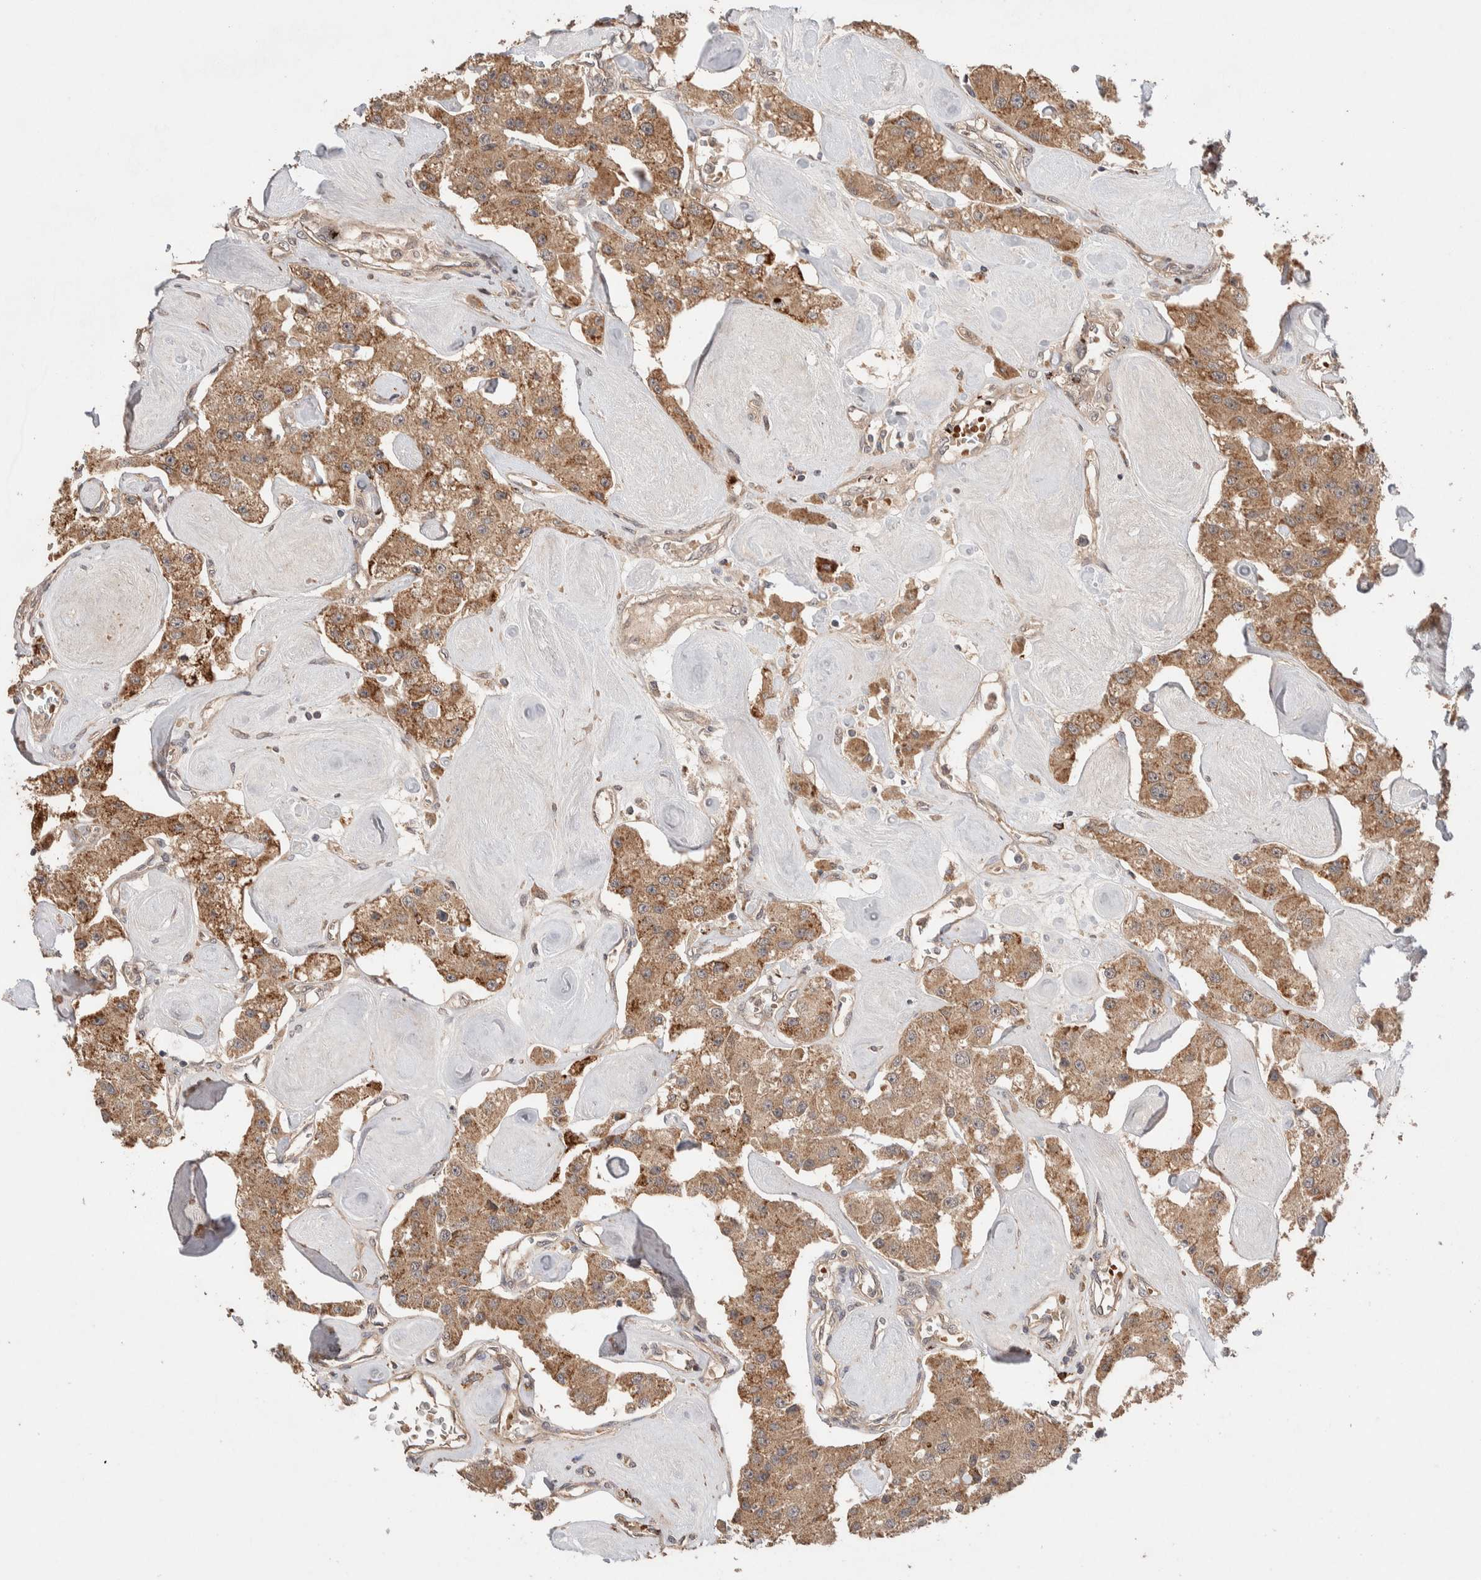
{"staining": {"intensity": "moderate", "quantity": ">75%", "location": "cytoplasmic/membranous"}, "tissue": "carcinoid", "cell_type": "Tumor cells", "image_type": "cancer", "snomed": [{"axis": "morphology", "description": "Carcinoid, malignant, NOS"}, {"axis": "topography", "description": "Pancreas"}], "caption": "Immunohistochemical staining of human carcinoid reveals medium levels of moderate cytoplasmic/membranous protein expression in about >75% of tumor cells.", "gene": "CASK", "patient": {"sex": "male", "age": 41}}